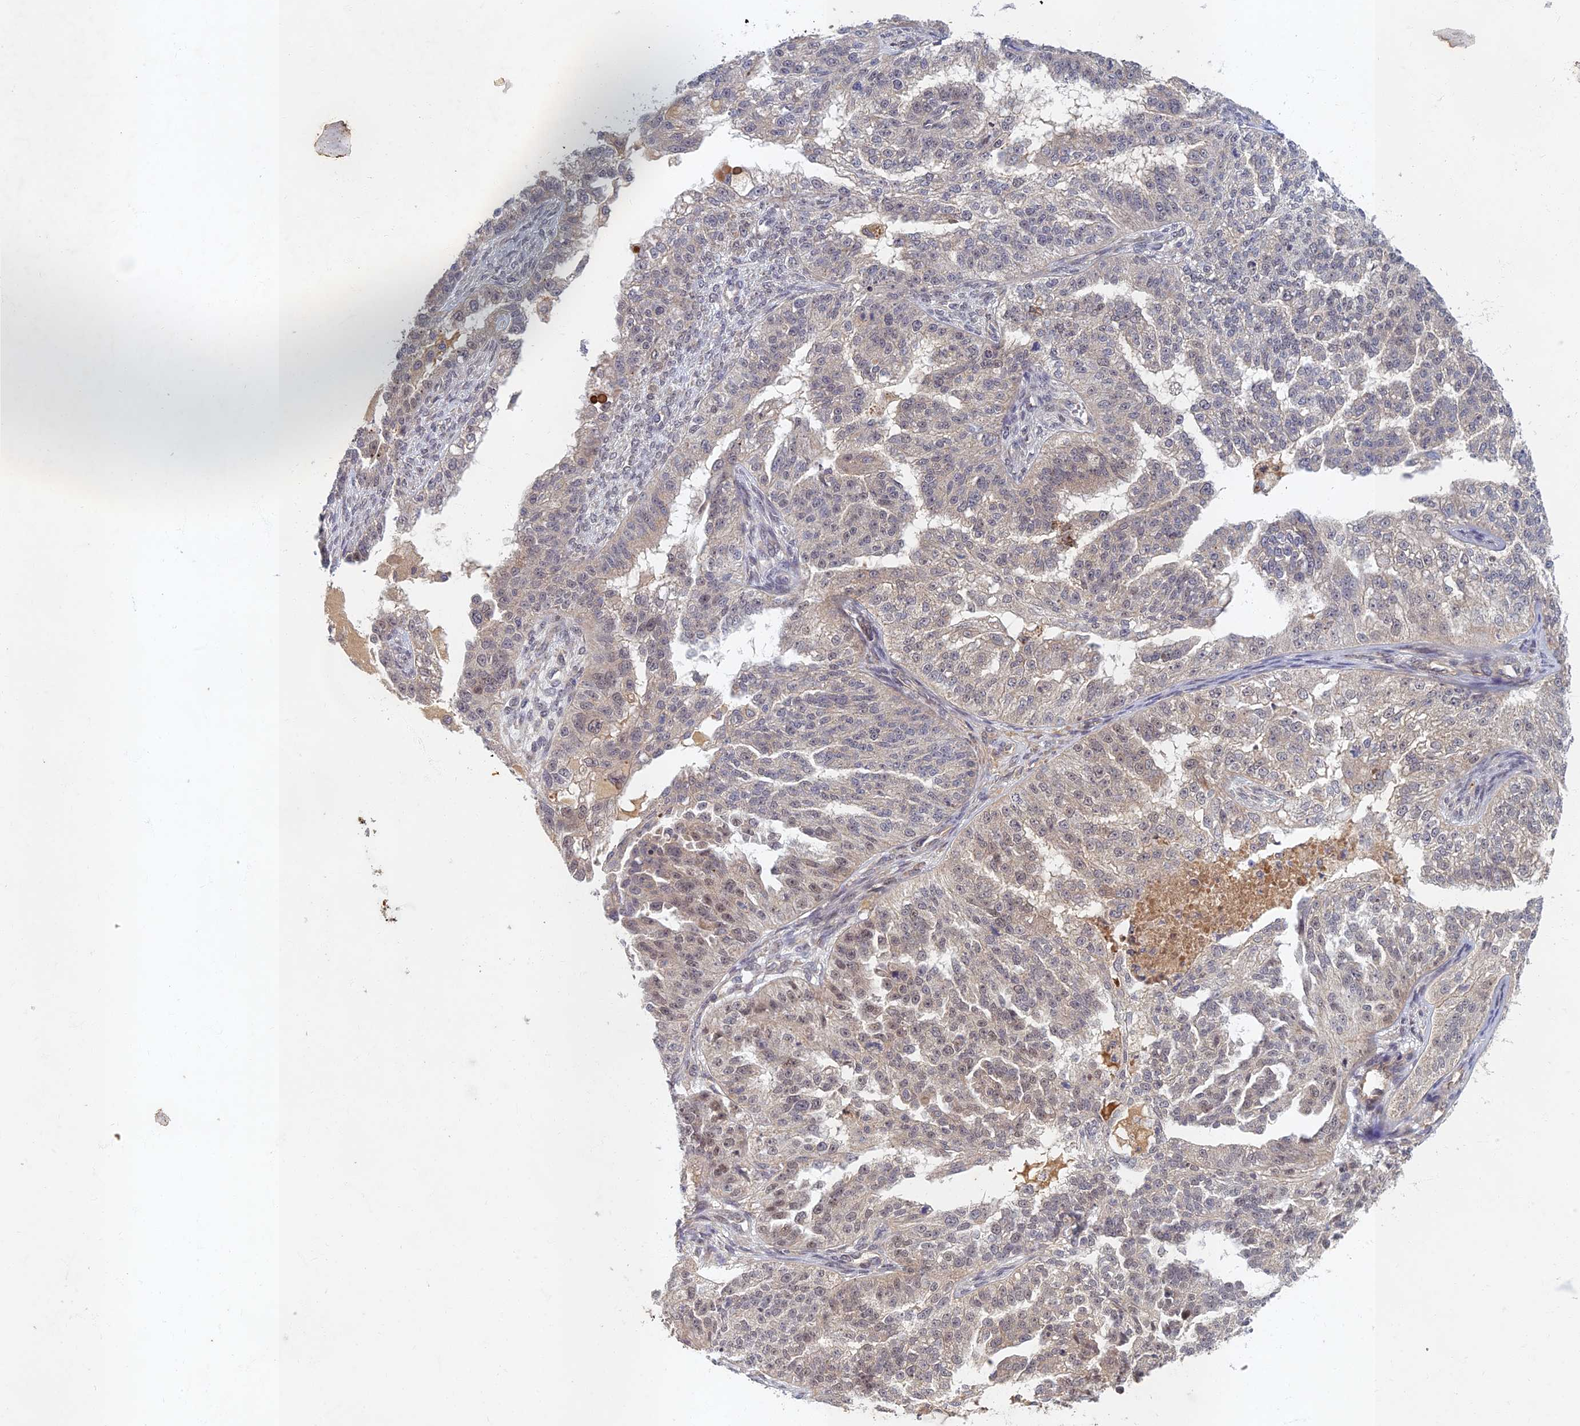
{"staining": {"intensity": "negative", "quantity": "none", "location": "none"}, "tissue": "ovarian cancer", "cell_type": "Tumor cells", "image_type": "cancer", "snomed": [{"axis": "morphology", "description": "Cystadenocarcinoma, serous, NOS"}, {"axis": "topography", "description": "Ovary"}], "caption": "Tumor cells are negative for protein expression in human ovarian cancer (serous cystadenocarcinoma).", "gene": "EARS2", "patient": {"sex": "female", "age": 58}}